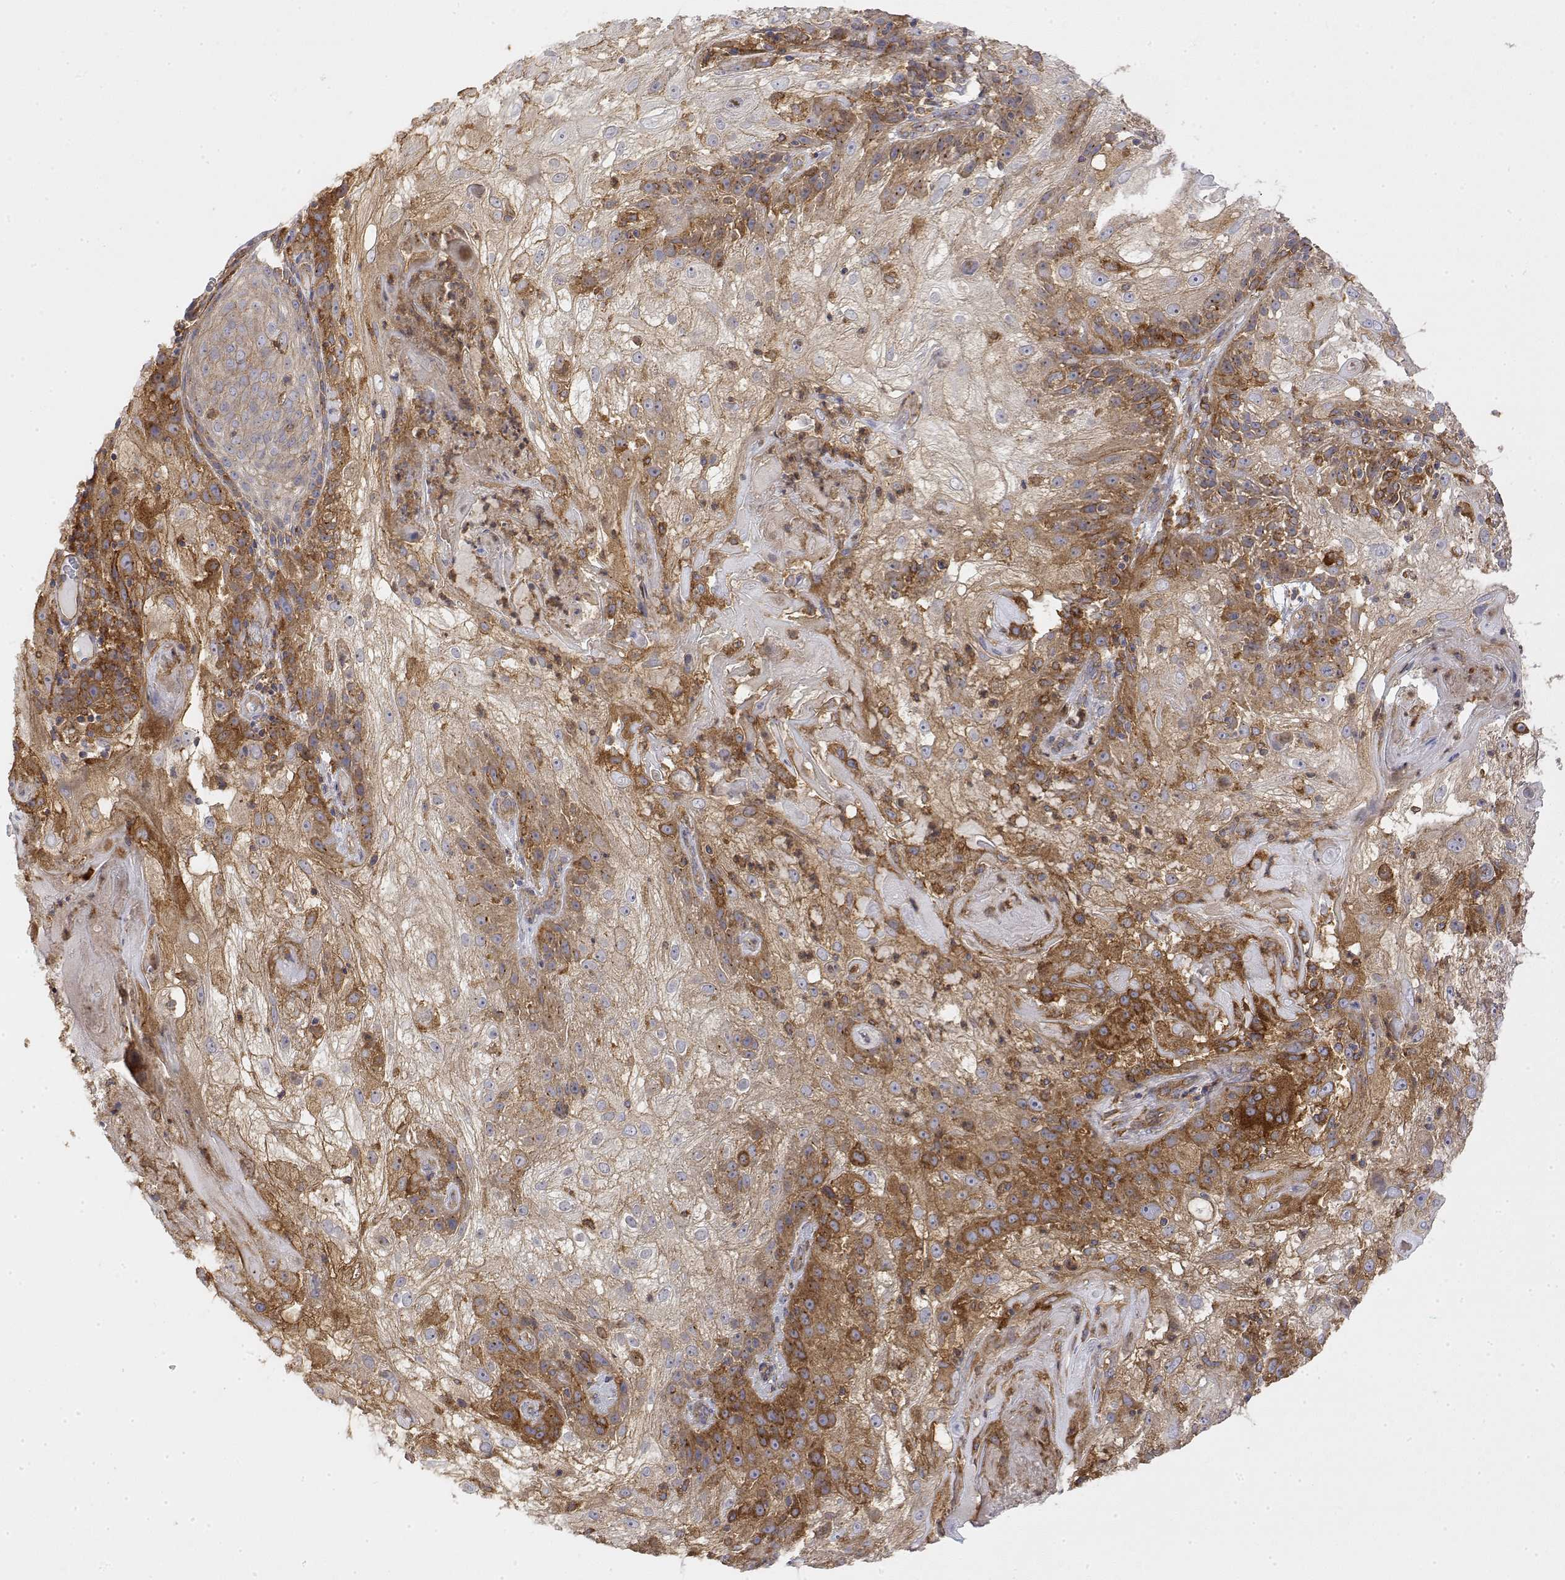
{"staining": {"intensity": "strong", "quantity": "25%-75%", "location": "cytoplasmic/membranous"}, "tissue": "skin cancer", "cell_type": "Tumor cells", "image_type": "cancer", "snomed": [{"axis": "morphology", "description": "Normal tissue, NOS"}, {"axis": "morphology", "description": "Squamous cell carcinoma, NOS"}, {"axis": "topography", "description": "Skin"}], "caption": "This is a micrograph of immunohistochemistry staining of skin cancer (squamous cell carcinoma), which shows strong staining in the cytoplasmic/membranous of tumor cells.", "gene": "PACSIN2", "patient": {"sex": "female", "age": 83}}